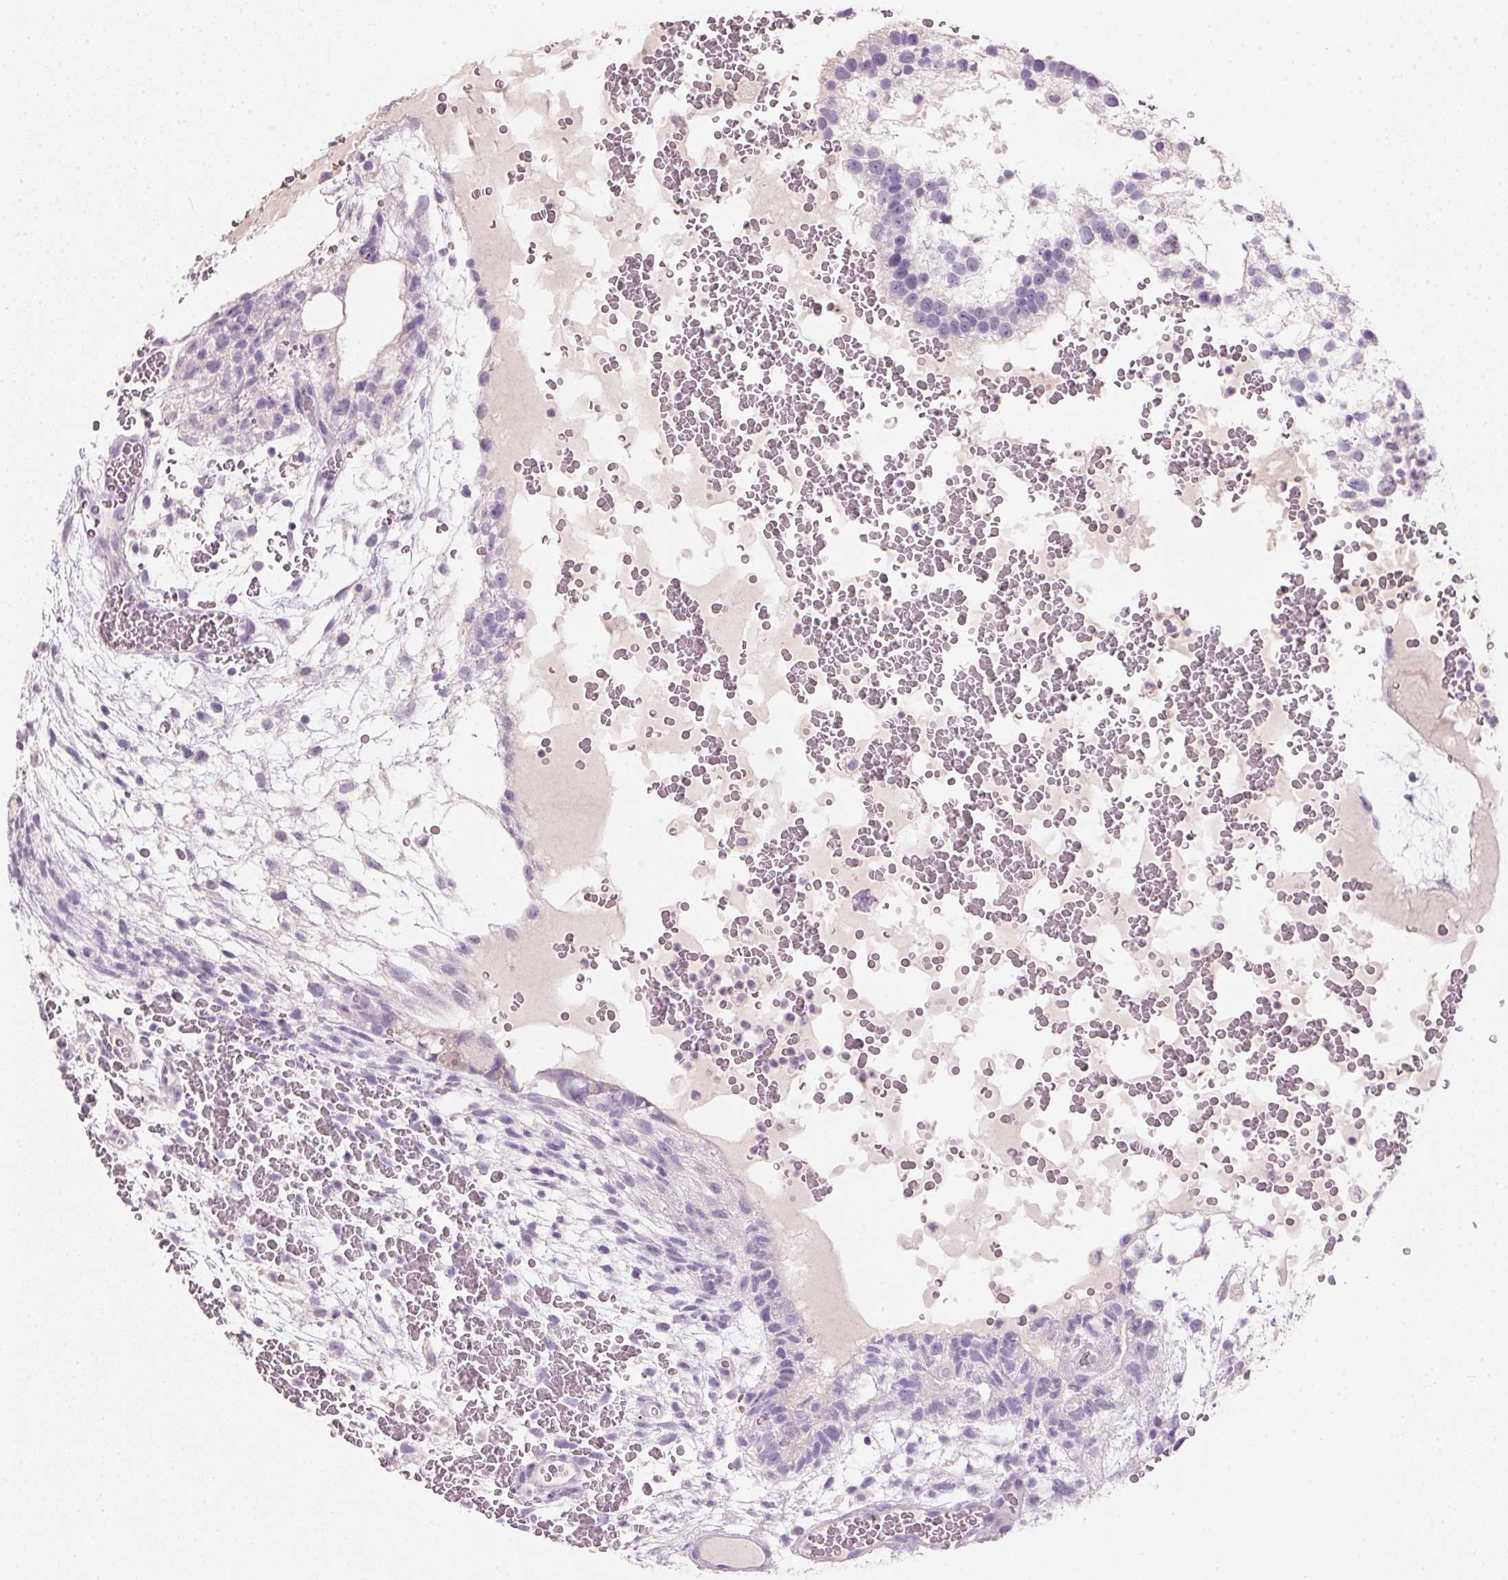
{"staining": {"intensity": "negative", "quantity": "none", "location": "none"}, "tissue": "testis cancer", "cell_type": "Tumor cells", "image_type": "cancer", "snomed": [{"axis": "morphology", "description": "Normal tissue, NOS"}, {"axis": "morphology", "description": "Carcinoma, Embryonal, NOS"}, {"axis": "topography", "description": "Testis"}], "caption": "Testis cancer (embryonal carcinoma) was stained to show a protein in brown. There is no significant expression in tumor cells.", "gene": "HSD17B1", "patient": {"sex": "male", "age": 32}}